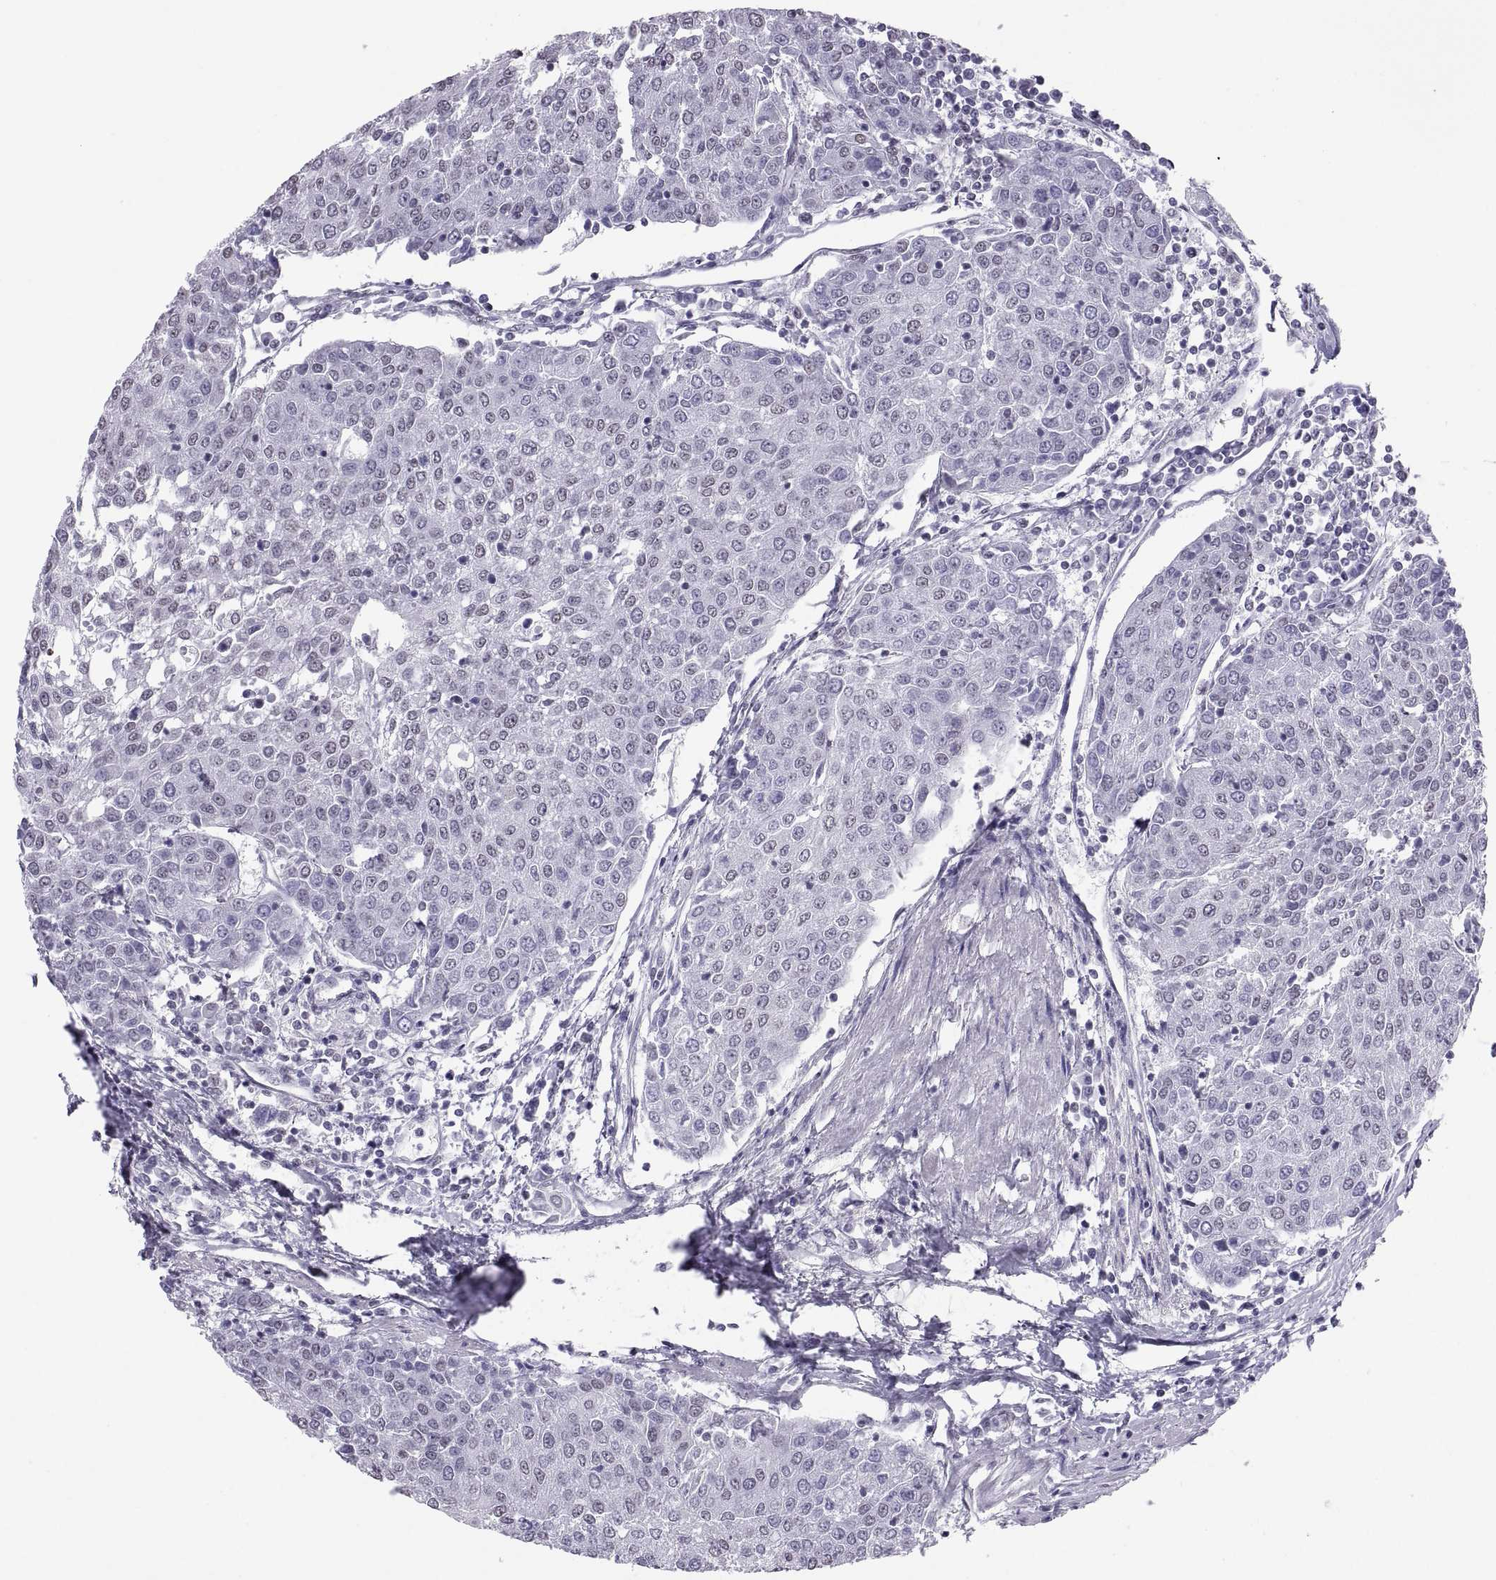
{"staining": {"intensity": "negative", "quantity": "none", "location": "none"}, "tissue": "urothelial cancer", "cell_type": "Tumor cells", "image_type": "cancer", "snomed": [{"axis": "morphology", "description": "Urothelial carcinoma, High grade"}, {"axis": "topography", "description": "Urinary bladder"}], "caption": "An IHC micrograph of urothelial cancer is shown. There is no staining in tumor cells of urothelial cancer. (Brightfield microscopy of DAB (3,3'-diaminobenzidine) immunohistochemistry at high magnification).", "gene": "CARTPT", "patient": {"sex": "female", "age": 85}}